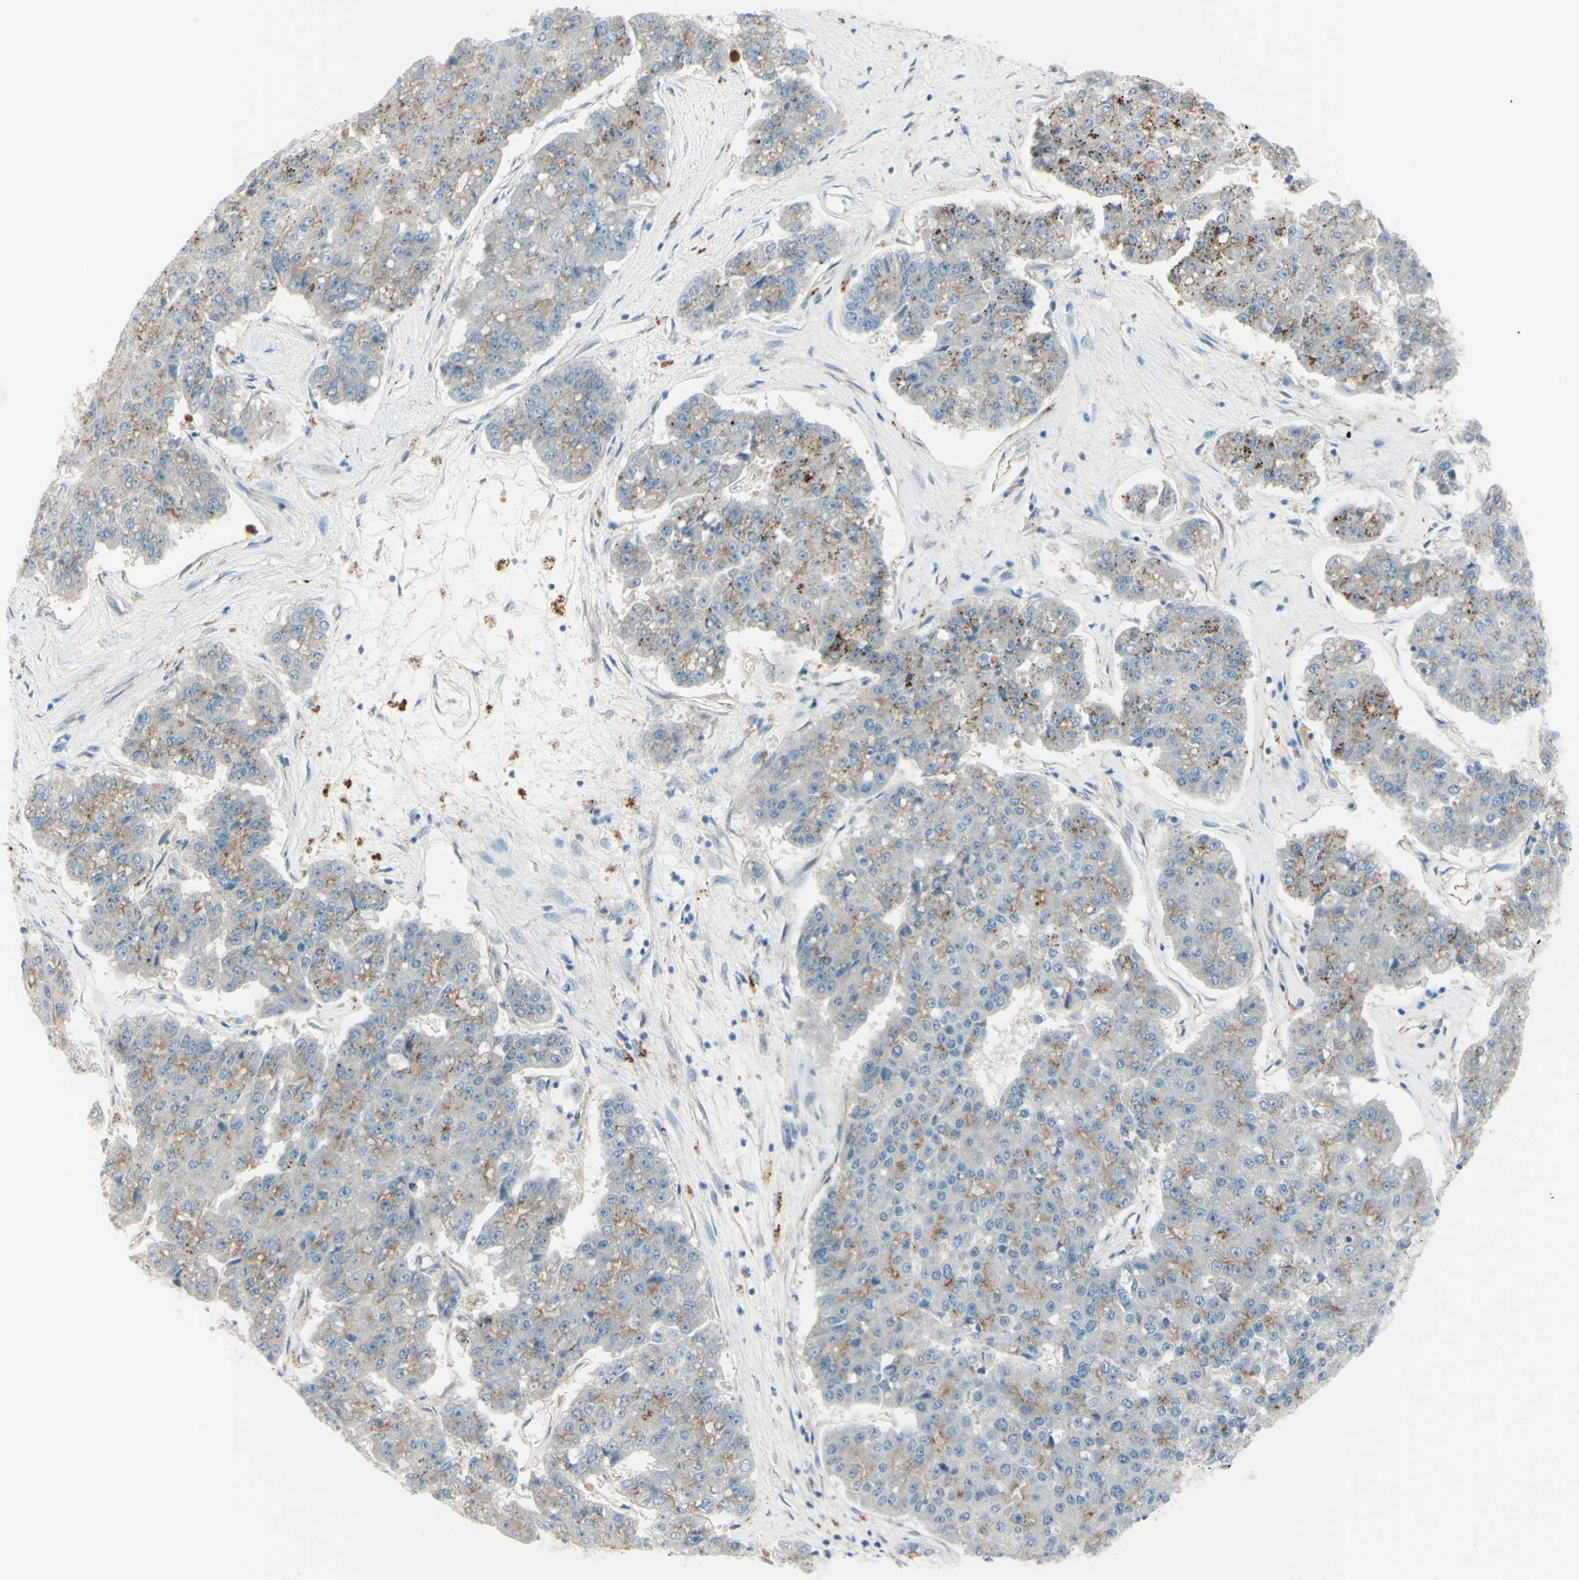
{"staining": {"intensity": "moderate", "quantity": "25%-75%", "location": "cytoplasmic/membranous"}, "tissue": "pancreatic cancer", "cell_type": "Tumor cells", "image_type": "cancer", "snomed": [{"axis": "morphology", "description": "Adenocarcinoma, NOS"}, {"axis": "topography", "description": "Pancreas"}], "caption": "Pancreatic adenocarcinoma tissue displays moderate cytoplasmic/membranous staining in about 25%-75% of tumor cells The staining was performed using DAB (3,3'-diaminobenzidine), with brown indicating positive protein expression. Nuclei are stained blue with hematoxylin.", "gene": "LMTK2", "patient": {"sex": "male", "age": 50}}